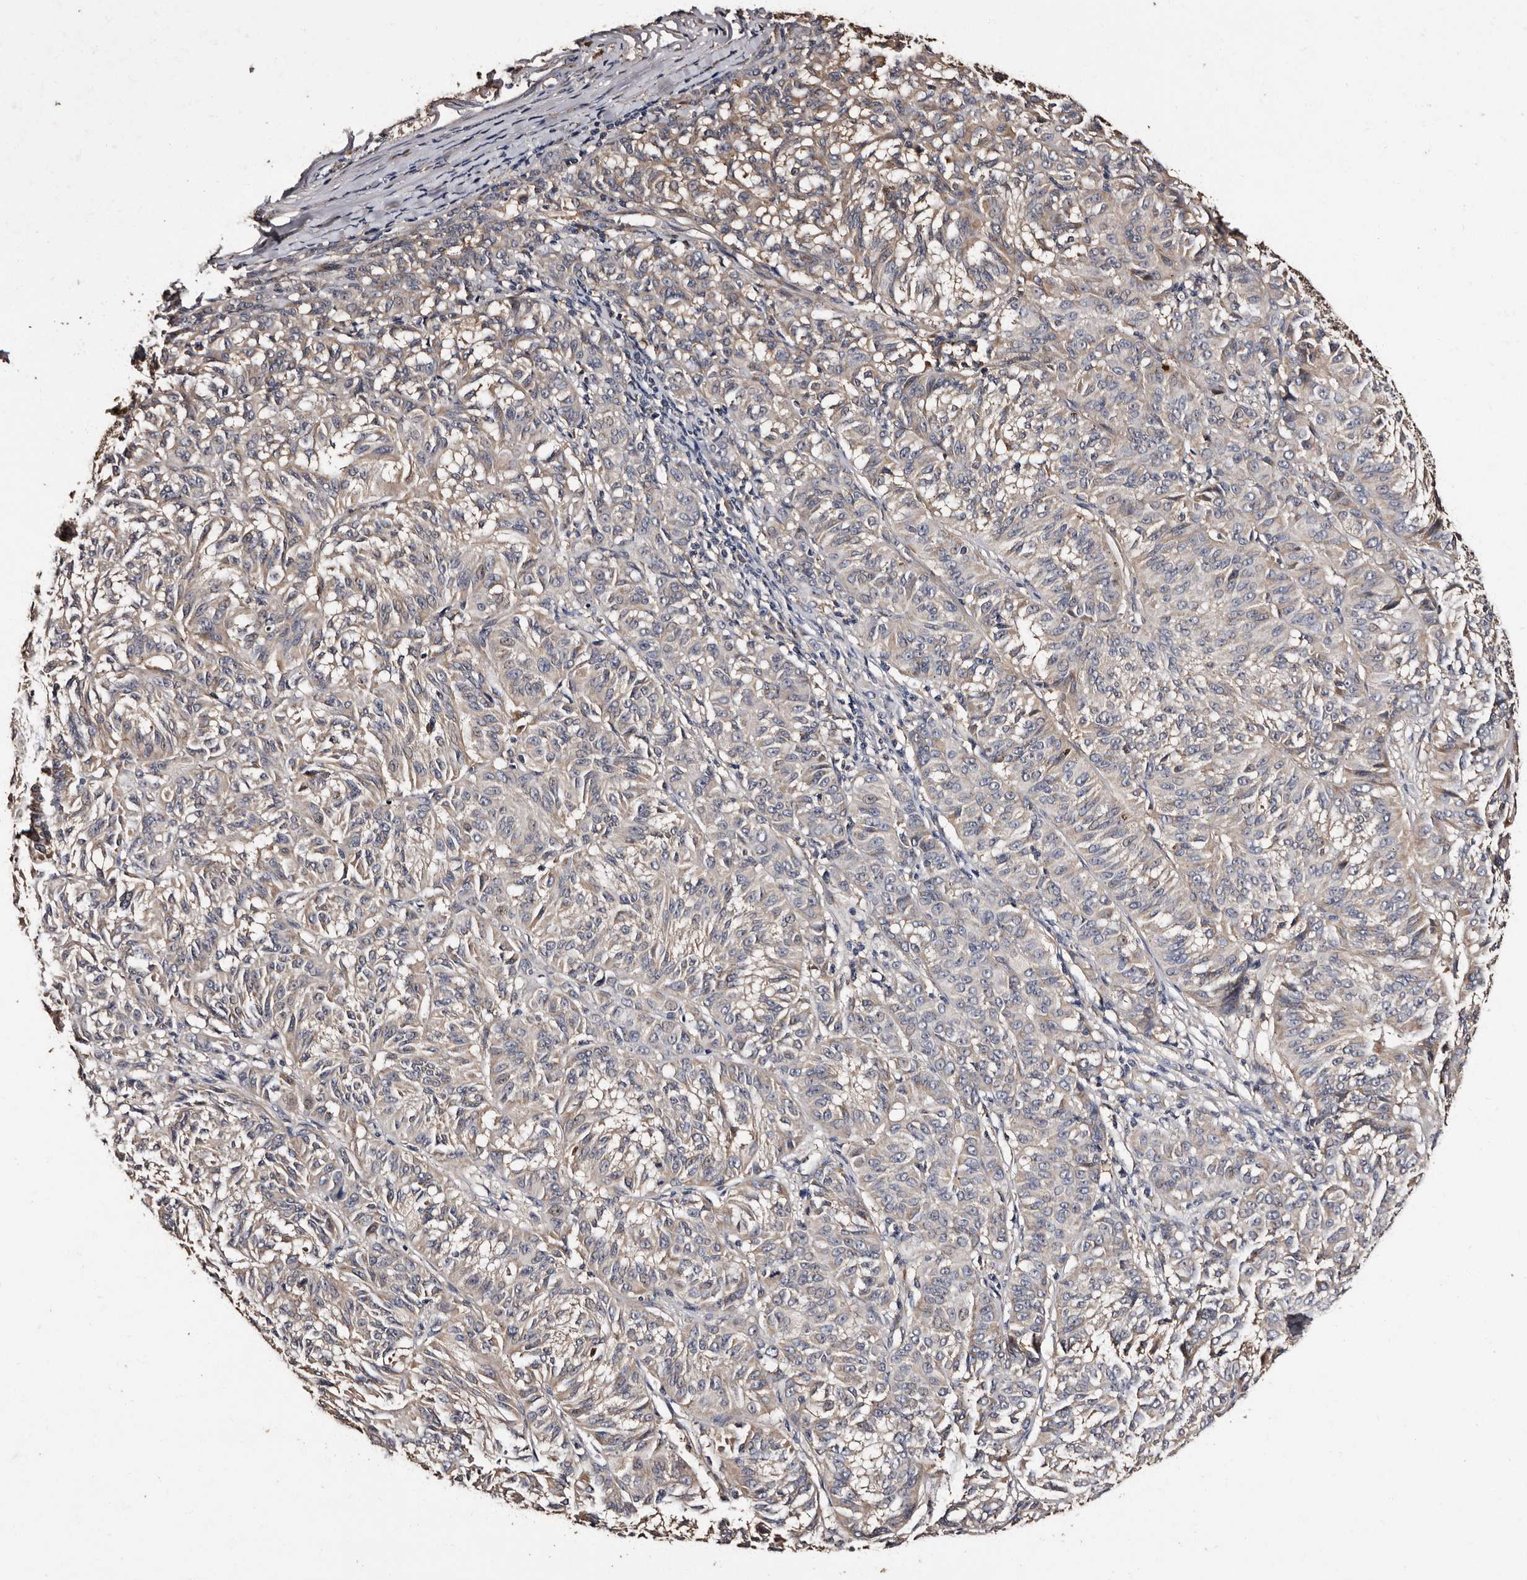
{"staining": {"intensity": "weak", "quantity": "<25%", "location": "cytoplasmic/membranous"}, "tissue": "melanoma", "cell_type": "Tumor cells", "image_type": "cancer", "snomed": [{"axis": "morphology", "description": "Malignant melanoma, NOS"}, {"axis": "topography", "description": "Skin"}], "caption": "Human malignant melanoma stained for a protein using immunohistochemistry shows no positivity in tumor cells.", "gene": "ADCK5", "patient": {"sex": "female", "age": 72}}